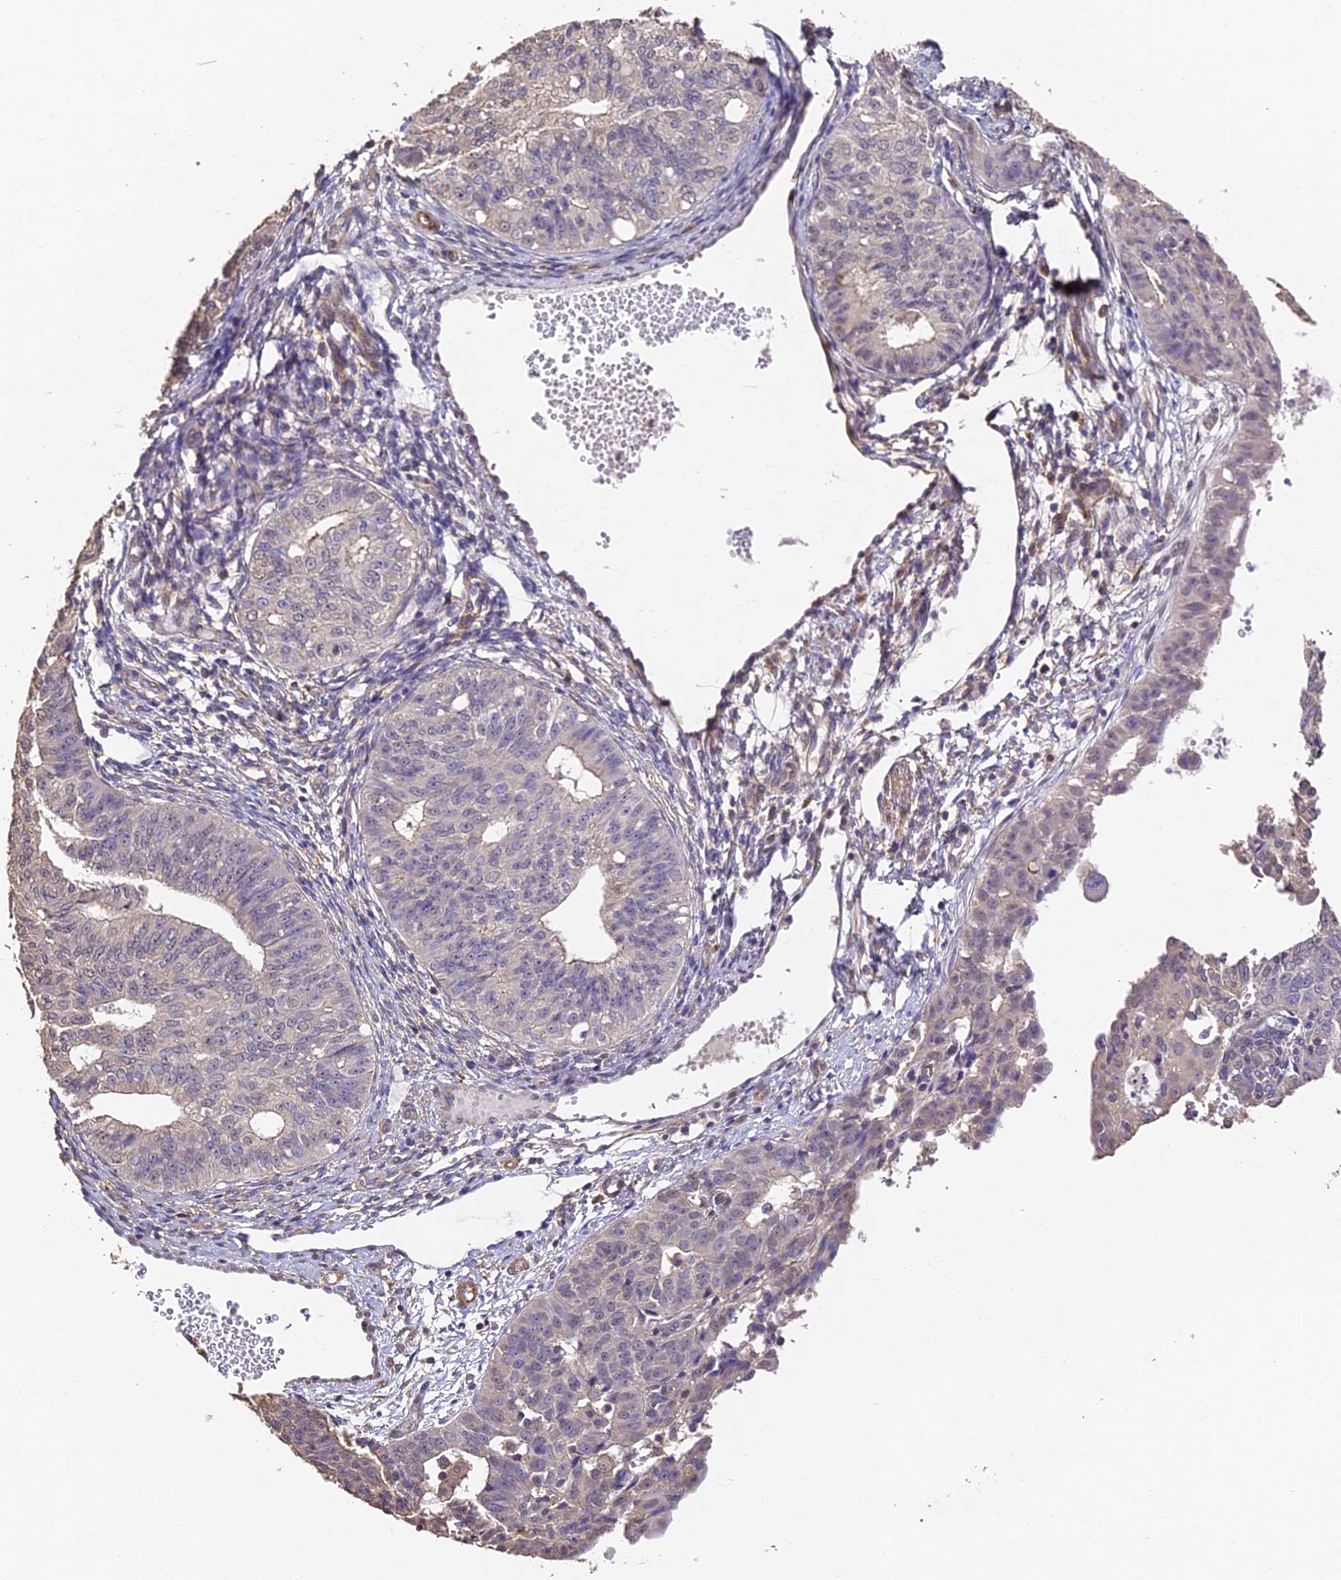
{"staining": {"intensity": "negative", "quantity": "none", "location": "none"}, "tissue": "endometrial cancer", "cell_type": "Tumor cells", "image_type": "cancer", "snomed": [{"axis": "morphology", "description": "Adenocarcinoma, NOS"}, {"axis": "topography", "description": "Endometrium"}], "caption": "Immunohistochemical staining of endometrial cancer shows no significant positivity in tumor cells. (DAB (3,3'-diaminobenzidine) IHC with hematoxylin counter stain).", "gene": "SLC11A1", "patient": {"sex": "female", "age": 32}}